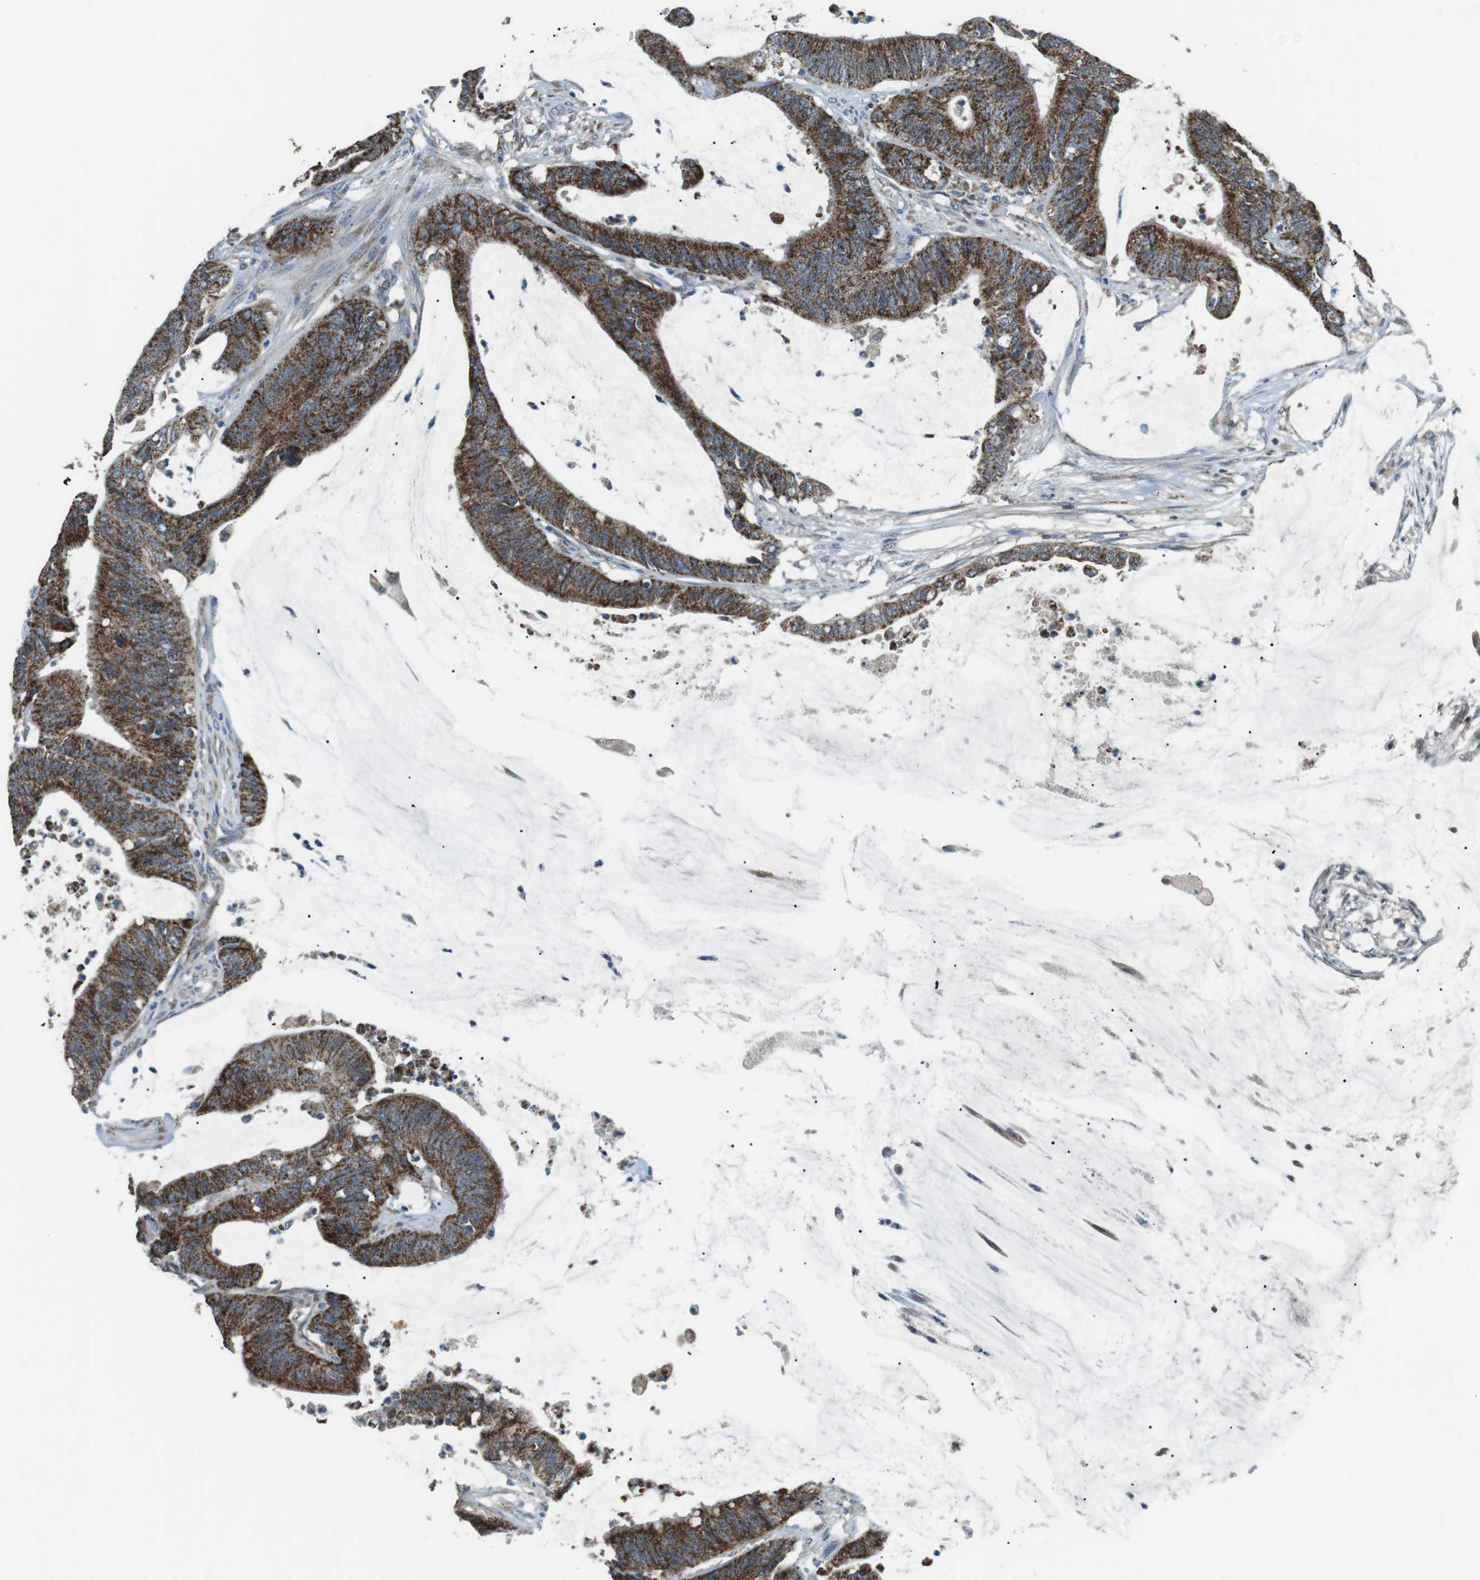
{"staining": {"intensity": "strong", "quantity": ">75%", "location": "cytoplasmic/membranous"}, "tissue": "colorectal cancer", "cell_type": "Tumor cells", "image_type": "cancer", "snomed": [{"axis": "morphology", "description": "Adenocarcinoma, NOS"}, {"axis": "topography", "description": "Rectum"}], "caption": "Brown immunohistochemical staining in colorectal cancer (adenocarcinoma) demonstrates strong cytoplasmic/membranous positivity in about >75% of tumor cells.", "gene": "BACE1", "patient": {"sex": "female", "age": 66}}